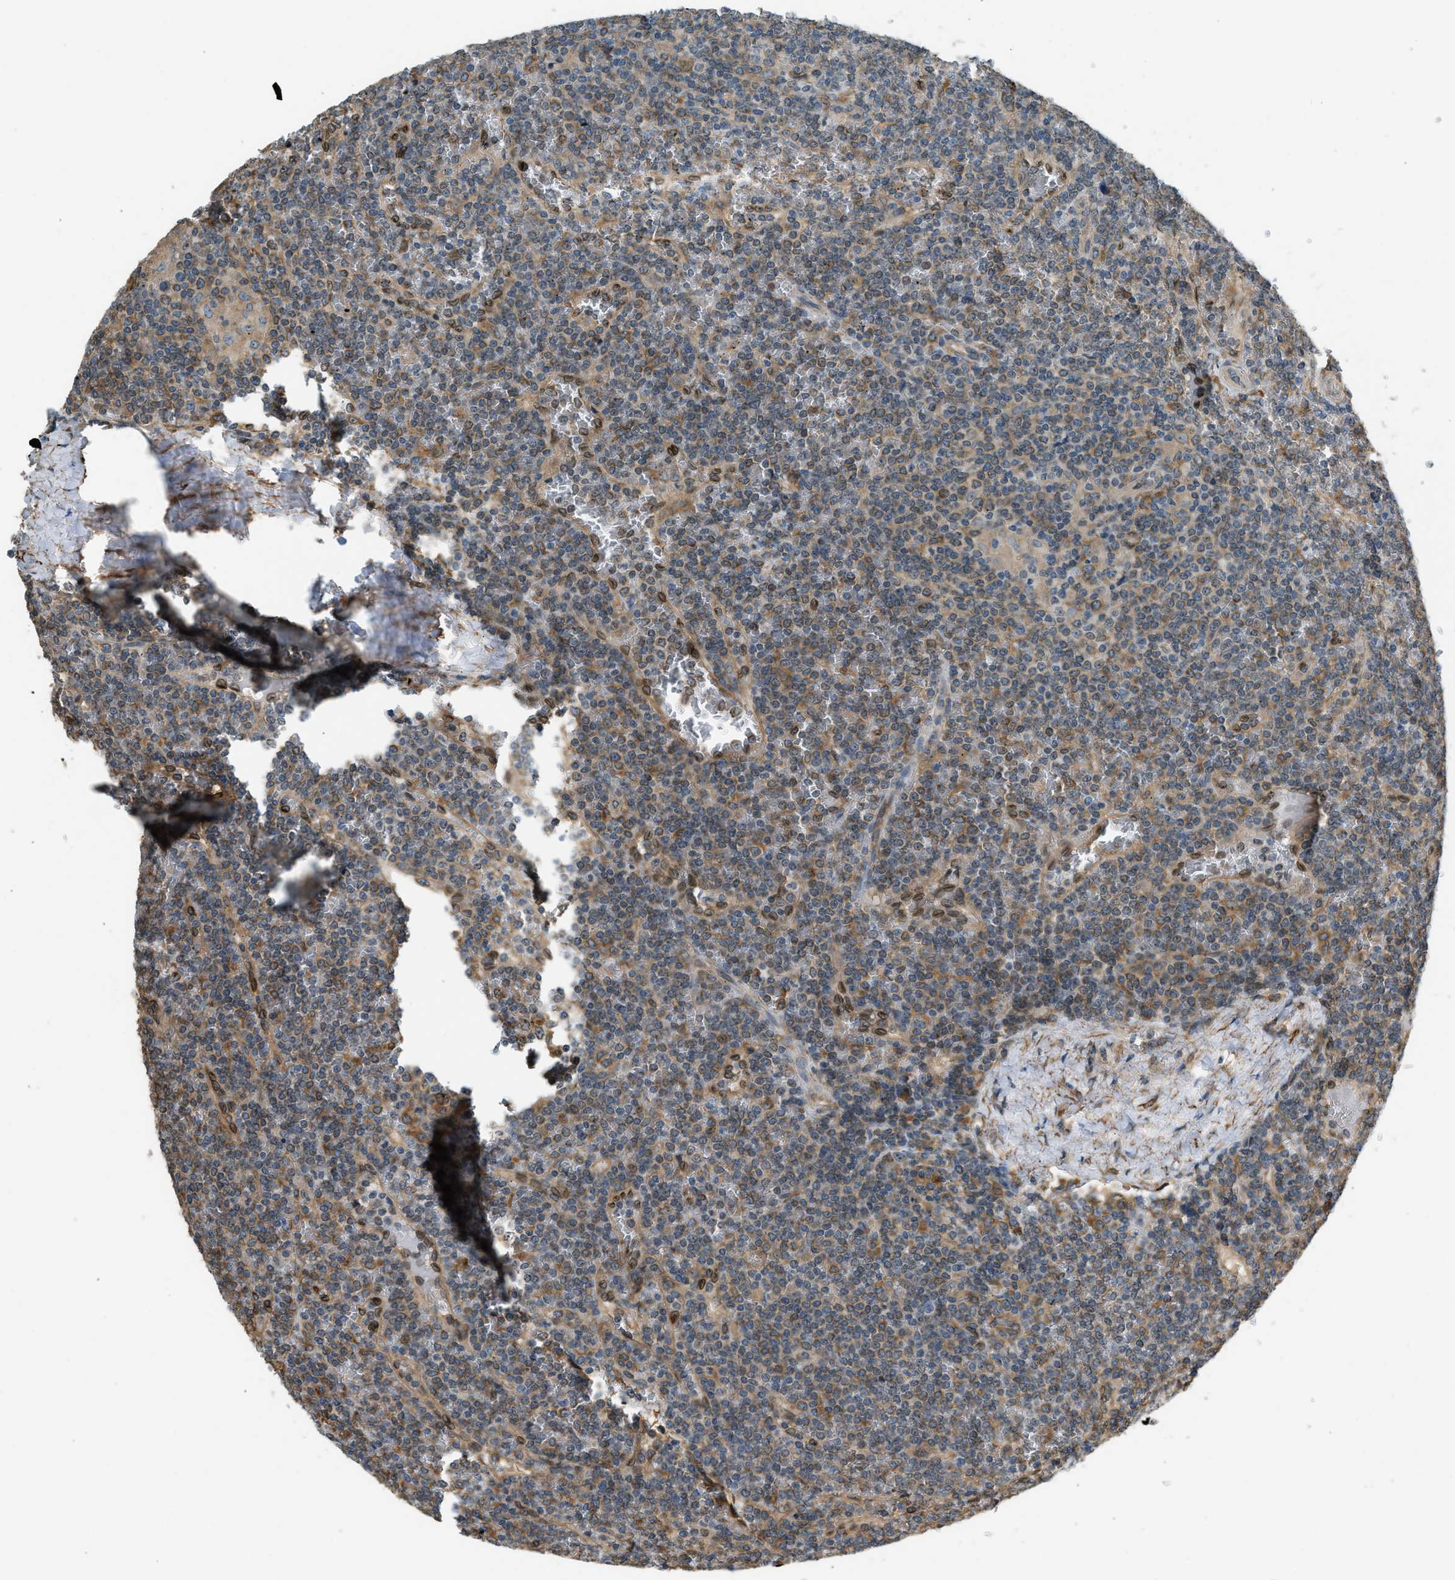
{"staining": {"intensity": "moderate", "quantity": "25%-75%", "location": "cytoplasmic/membranous"}, "tissue": "lymphoma", "cell_type": "Tumor cells", "image_type": "cancer", "snomed": [{"axis": "morphology", "description": "Malignant lymphoma, non-Hodgkin's type, Low grade"}, {"axis": "topography", "description": "Spleen"}], "caption": "Immunohistochemistry (IHC) staining of lymphoma, which reveals medium levels of moderate cytoplasmic/membranous expression in approximately 25%-75% of tumor cells indicating moderate cytoplasmic/membranous protein positivity. The staining was performed using DAB (brown) for protein detection and nuclei were counterstained in hematoxylin (blue).", "gene": "OS9", "patient": {"sex": "female", "age": 19}}